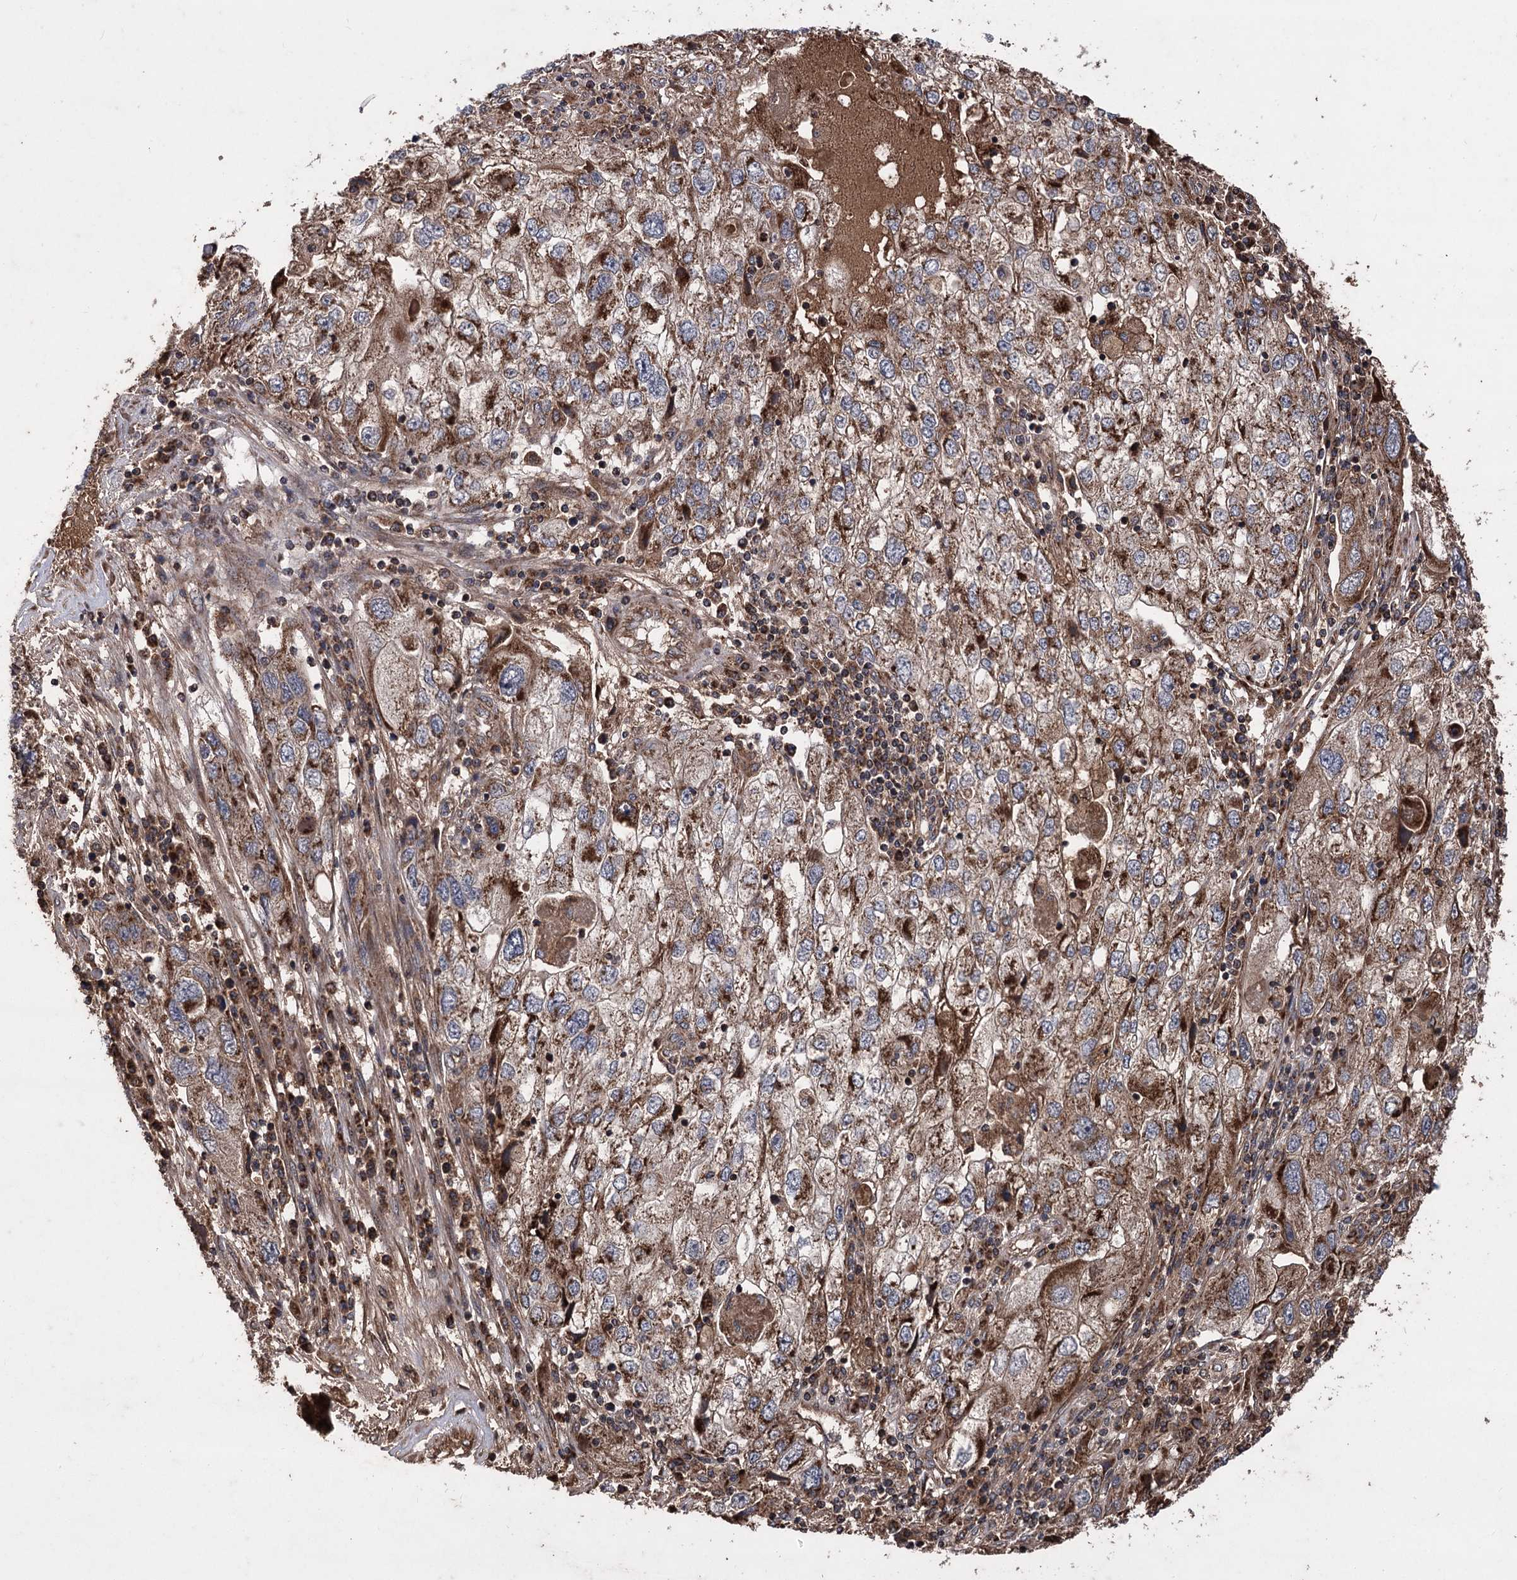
{"staining": {"intensity": "strong", "quantity": ">75%", "location": "cytoplasmic/membranous"}, "tissue": "endometrial cancer", "cell_type": "Tumor cells", "image_type": "cancer", "snomed": [{"axis": "morphology", "description": "Adenocarcinoma, NOS"}, {"axis": "topography", "description": "Endometrium"}], "caption": "Adenocarcinoma (endometrial) tissue displays strong cytoplasmic/membranous staining in approximately >75% of tumor cells, visualized by immunohistochemistry.", "gene": "RASSF3", "patient": {"sex": "female", "age": 49}}